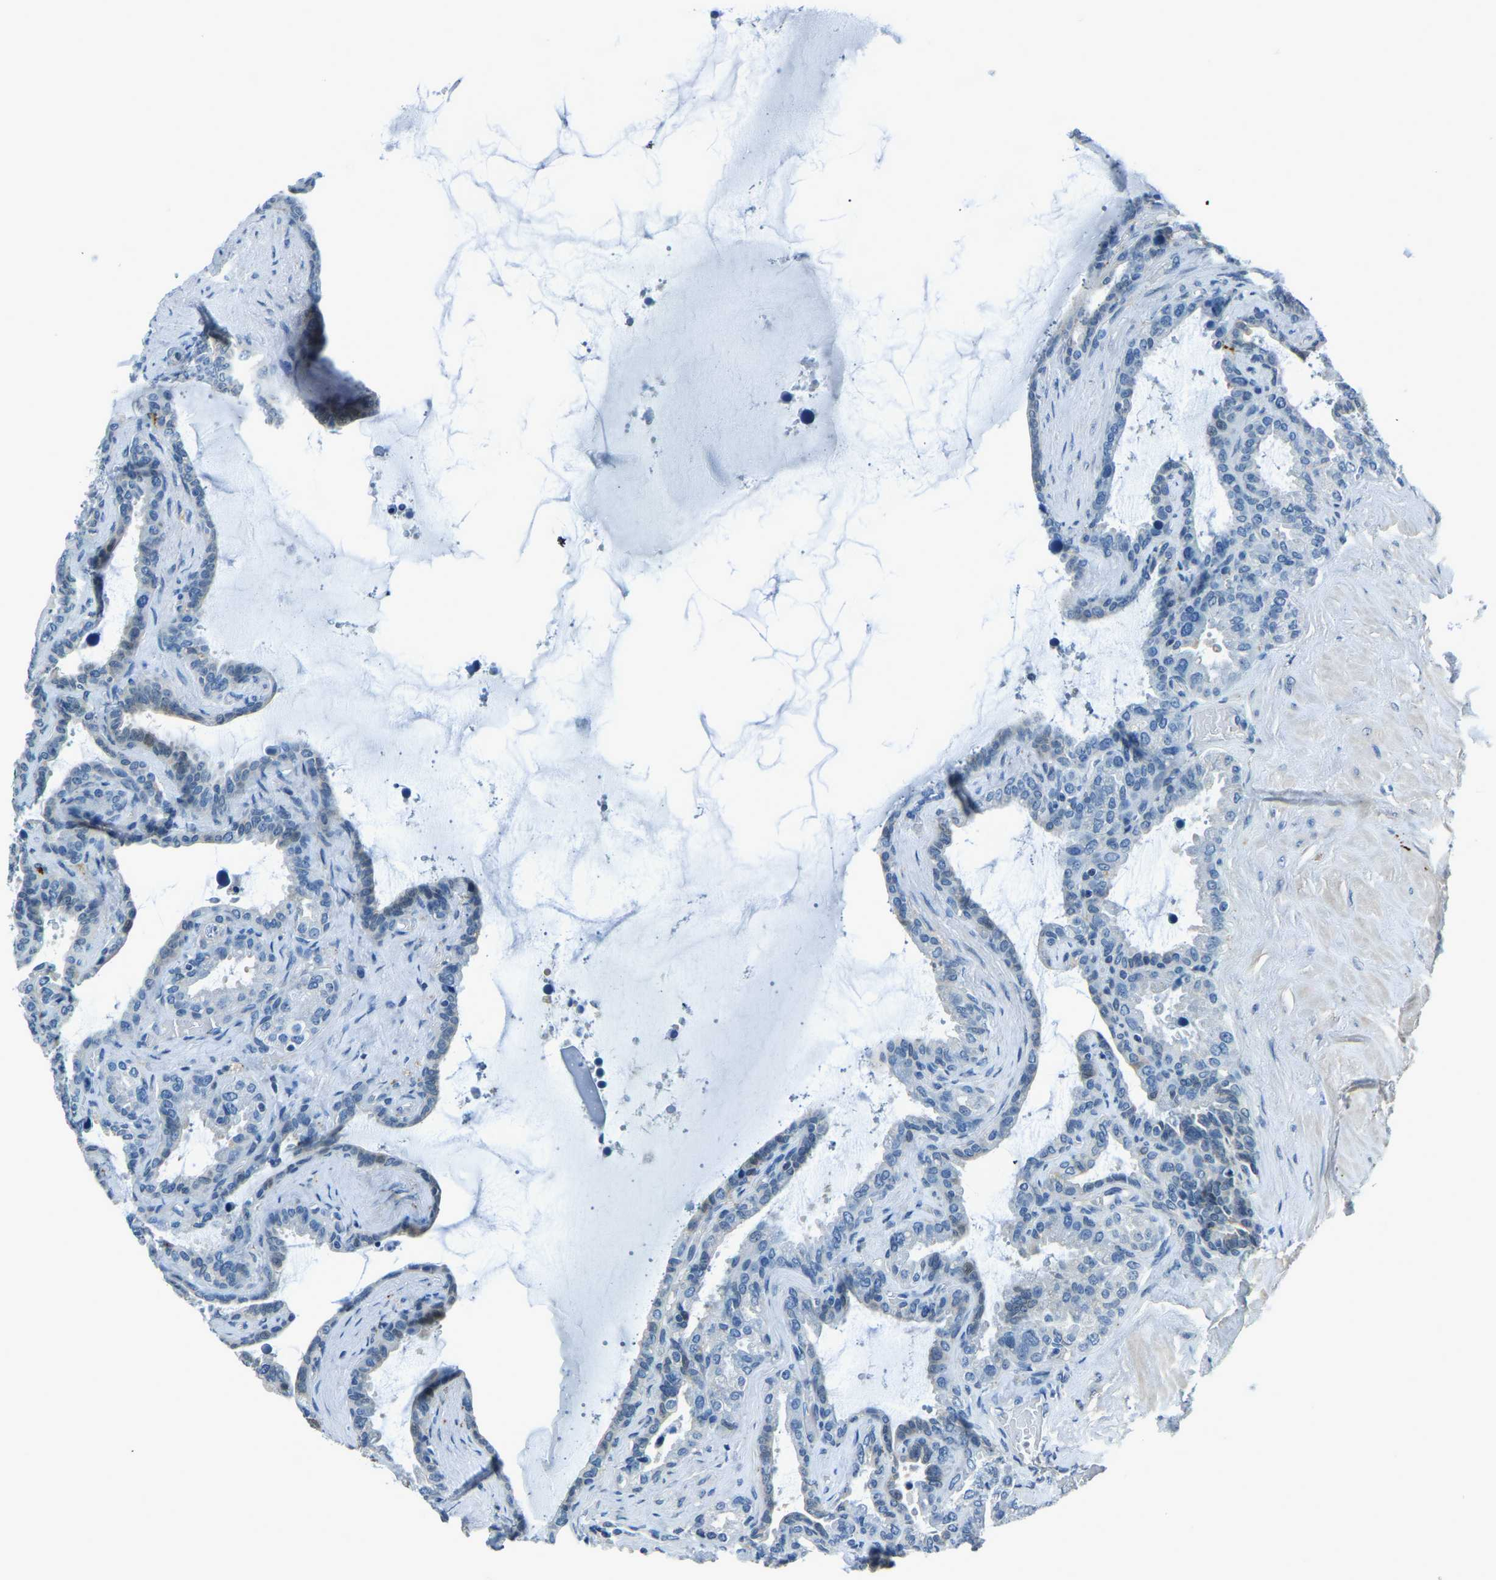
{"staining": {"intensity": "negative", "quantity": "none", "location": "none"}, "tissue": "seminal vesicle", "cell_type": "Glandular cells", "image_type": "normal", "snomed": [{"axis": "morphology", "description": "Normal tissue, NOS"}, {"axis": "topography", "description": "Seminal veicle"}], "caption": "This photomicrograph is of benign seminal vesicle stained with immunohistochemistry (IHC) to label a protein in brown with the nuclei are counter-stained blue. There is no positivity in glandular cells. (Brightfield microscopy of DAB immunohistochemistry at high magnification).", "gene": "RRP1", "patient": {"sex": "male", "age": 46}}